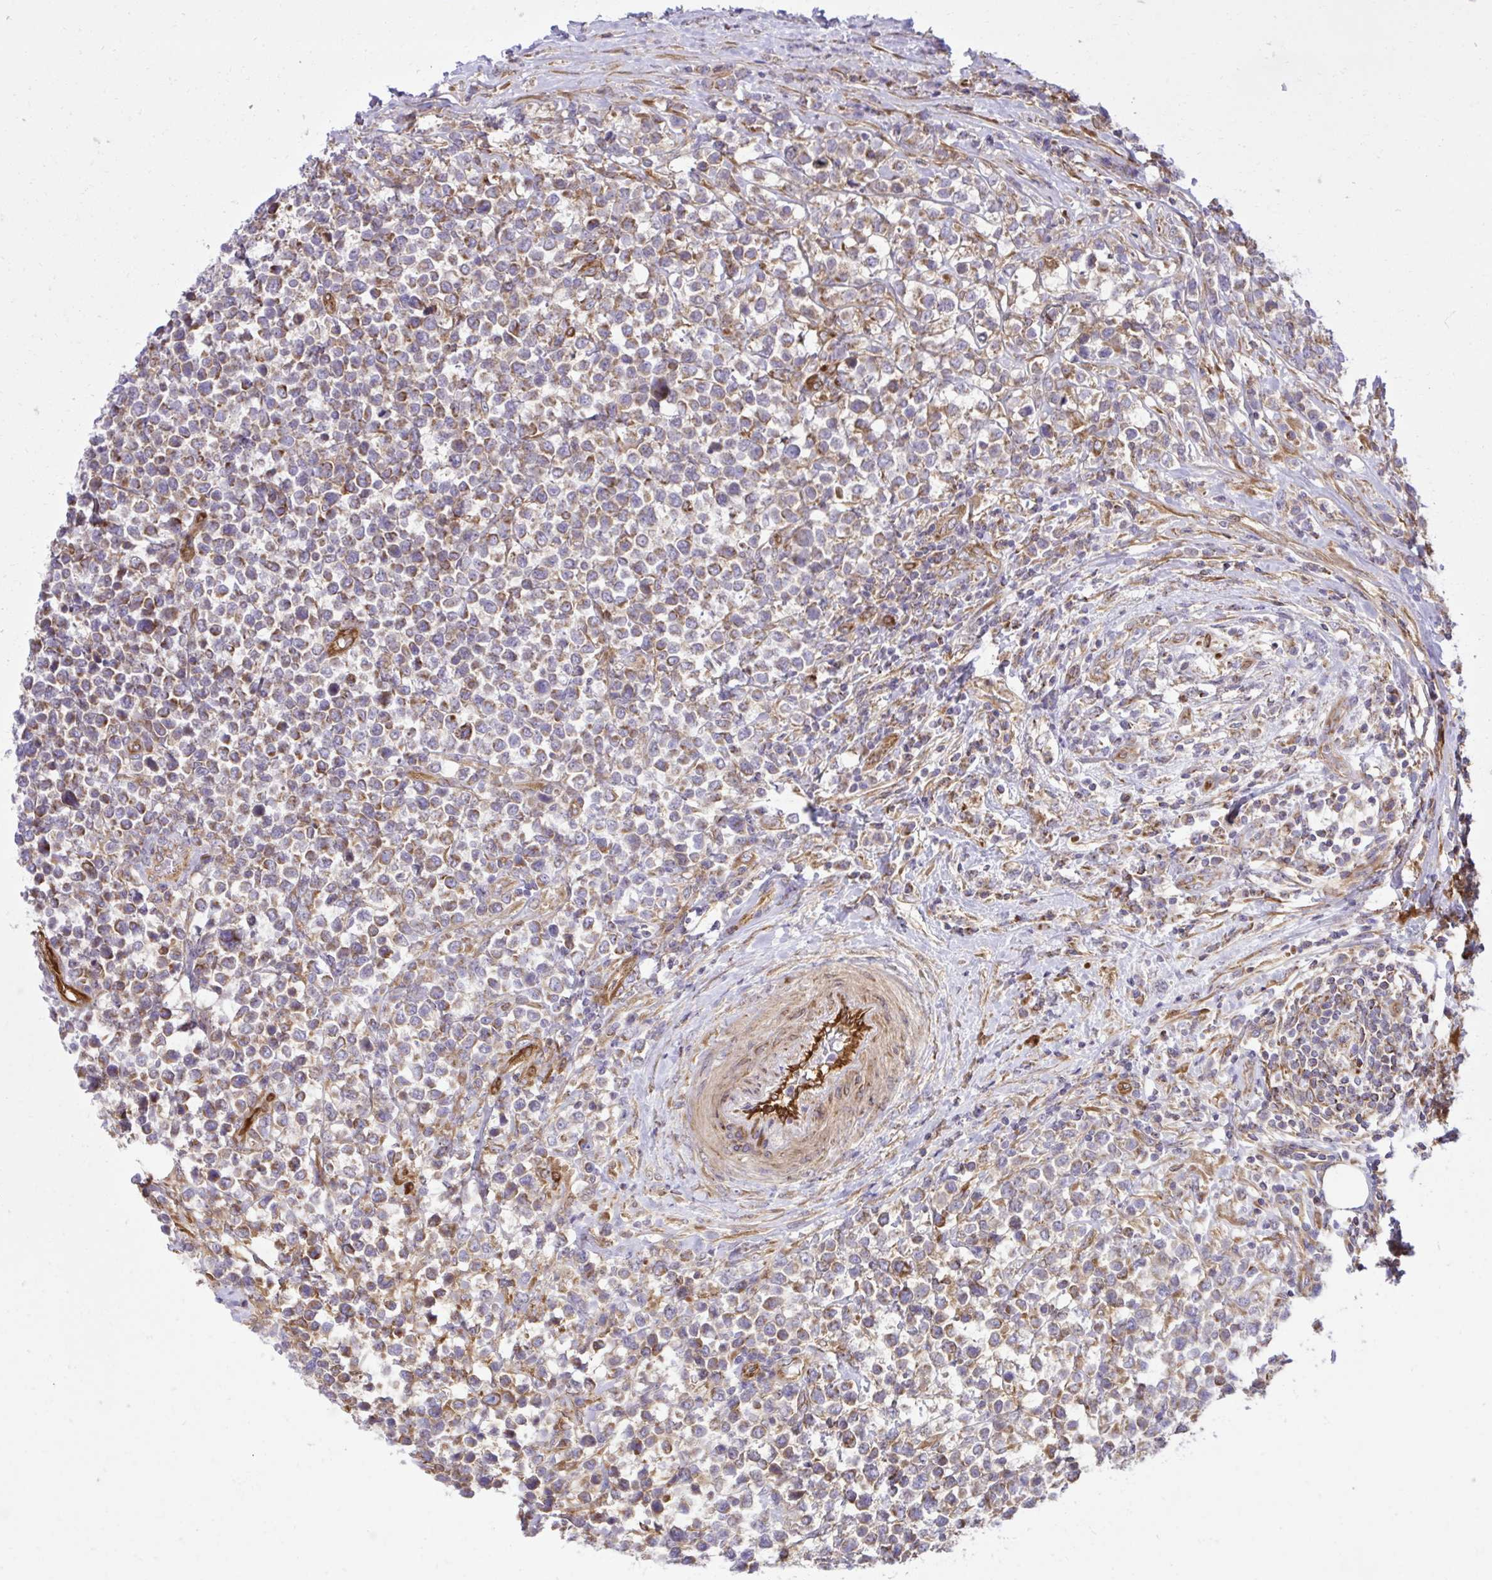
{"staining": {"intensity": "weak", "quantity": ">75%", "location": "cytoplasmic/membranous"}, "tissue": "lymphoma", "cell_type": "Tumor cells", "image_type": "cancer", "snomed": [{"axis": "morphology", "description": "Malignant lymphoma, non-Hodgkin's type, High grade"}, {"axis": "topography", "description": "Soft tissue"}], "caption": "IHC micrograph of human lymphoma stained for a protein (brown), which displays low levels of weak cytoplasmic/membranous positivity in about >75% of tumor cells.", "gene": "LIMS1", "patient": {"sex": "female", "age": 56}}